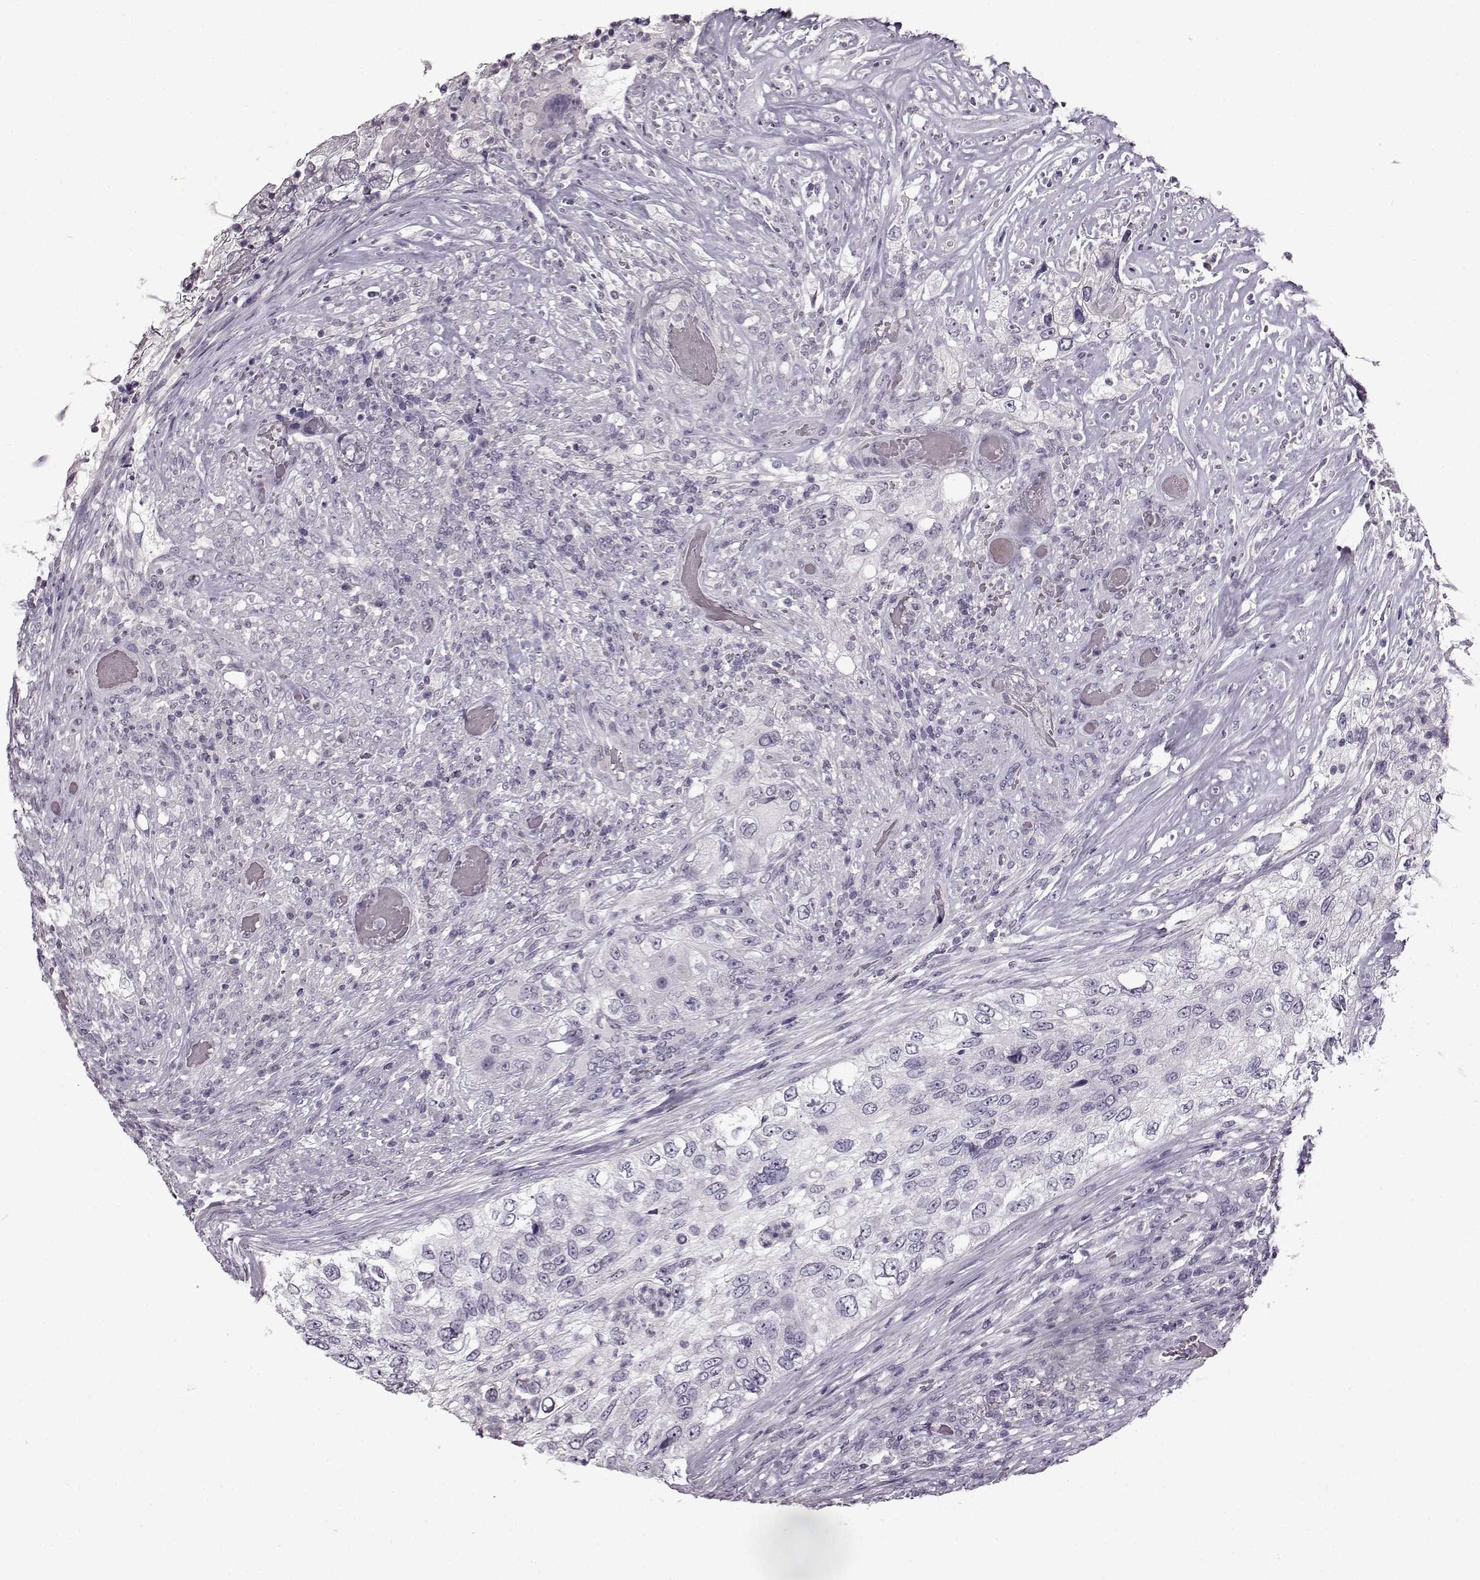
{"staining": {"intensity": "negative", "quantity": "none", "location": "none"}, "tissue": "urothelial cancer", "cell_type": "Tumor cells", "image_type": "cancer", "snomed": [{"axis": "morphology", "description": "Urothelial carcinoma, High grade"}, {"axis": "topography", "description": "Urinary bladder"}], "caption": "Immunohistochemistry (IHC) of urothelial cancer shows no expression in tumor cells.", "gene": "FSHB", "patient": {"sex": "female", "age": 60}}